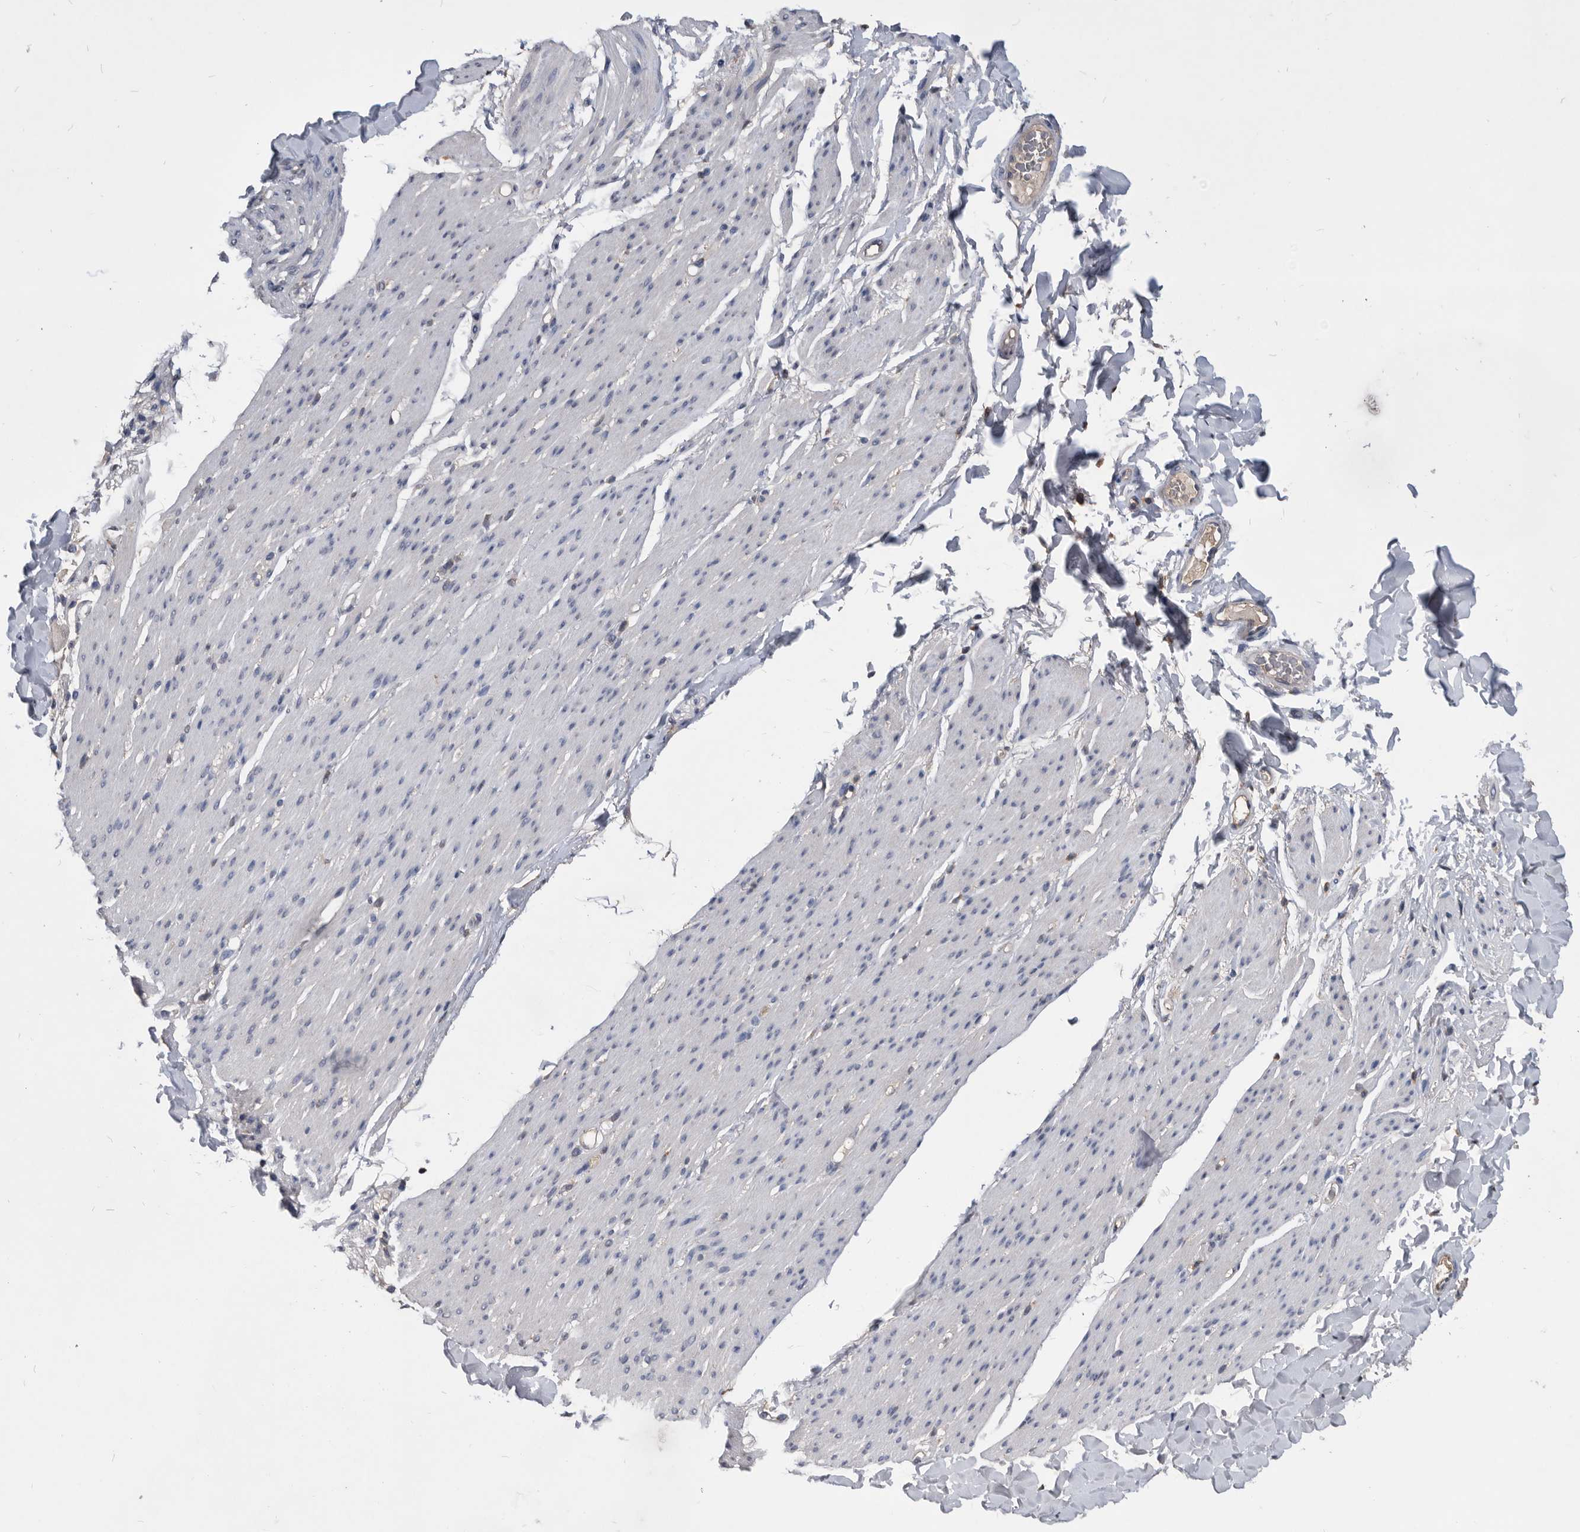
{"staining": {"intensity": "negative", "quantity": "none", "location": "none"}, "tissue": "smooth muscle", "cell_type": "Smooth muscle cells", "image_type": "normal", "snomed": [{"axis": "morphology", "description": "Normal tissue, NOS"}, {"axis": "topography", "description": "Colon"}, {"axis": "topography", "description": "Peripheral nerve tissue"}], "caption": "Histopathology image shows no significant protein expression in smooth muscle cells of benign smooth muscle.", "gene": "PDXK", "patient": {"sex": "female", "age": 61}}